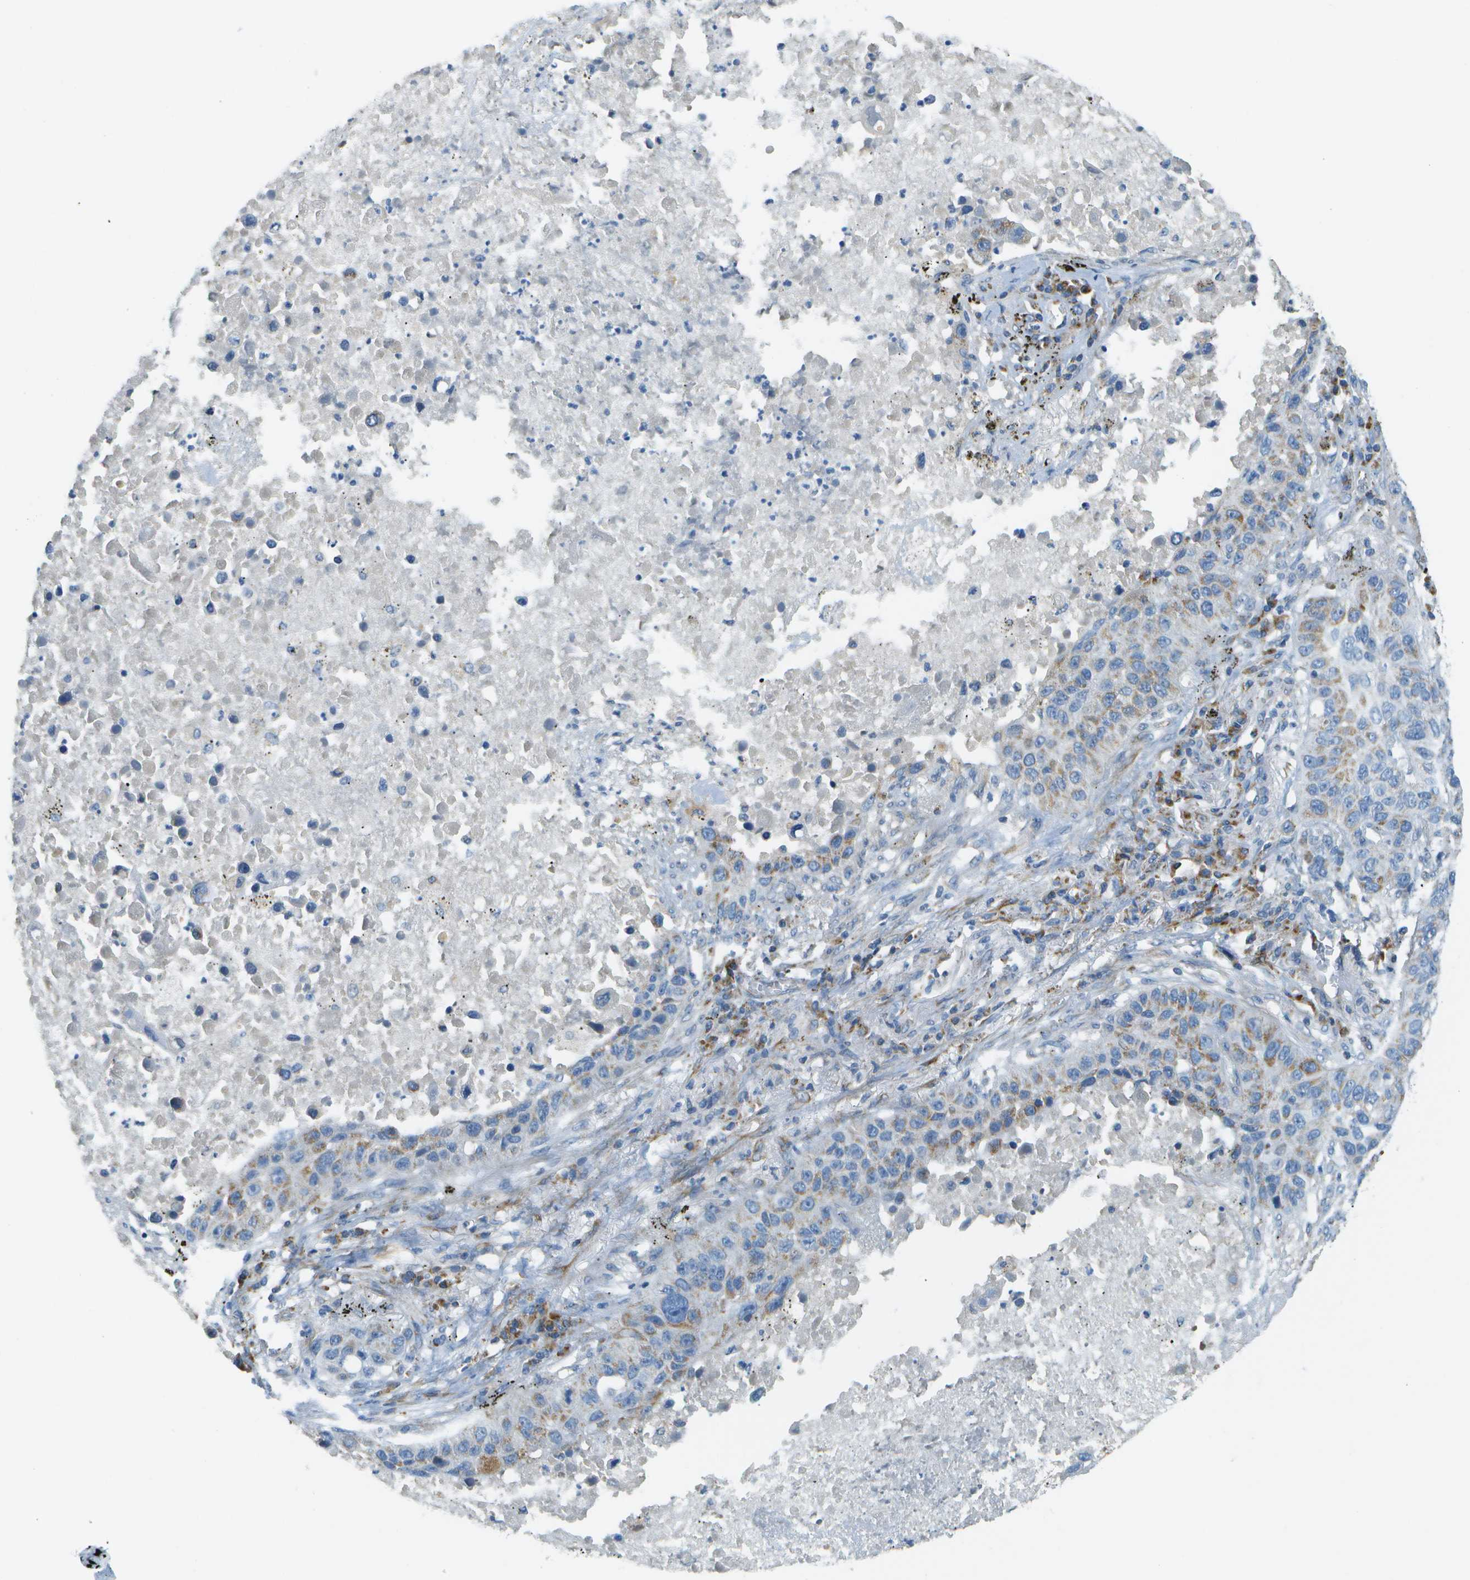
{"staining": {"intensity": "negative", "quantity": "none", "location": "none"}, "tissue": "lung cancer", "cell_type": "Tumor cells", "image_type": "cancer", "snomed": [{"axis": "morphology", "description": "Squamous cell carcinoma, NOS"}, {"axis": "topography", "description": "Lung"}], "caption": "This is an immunohistochemistry histopathology image of lung squamous cell carcinoma. There is no positivity in tumor cells.", "gene": "PTGIS", "patient": {"sex": "male", "age": 57}}